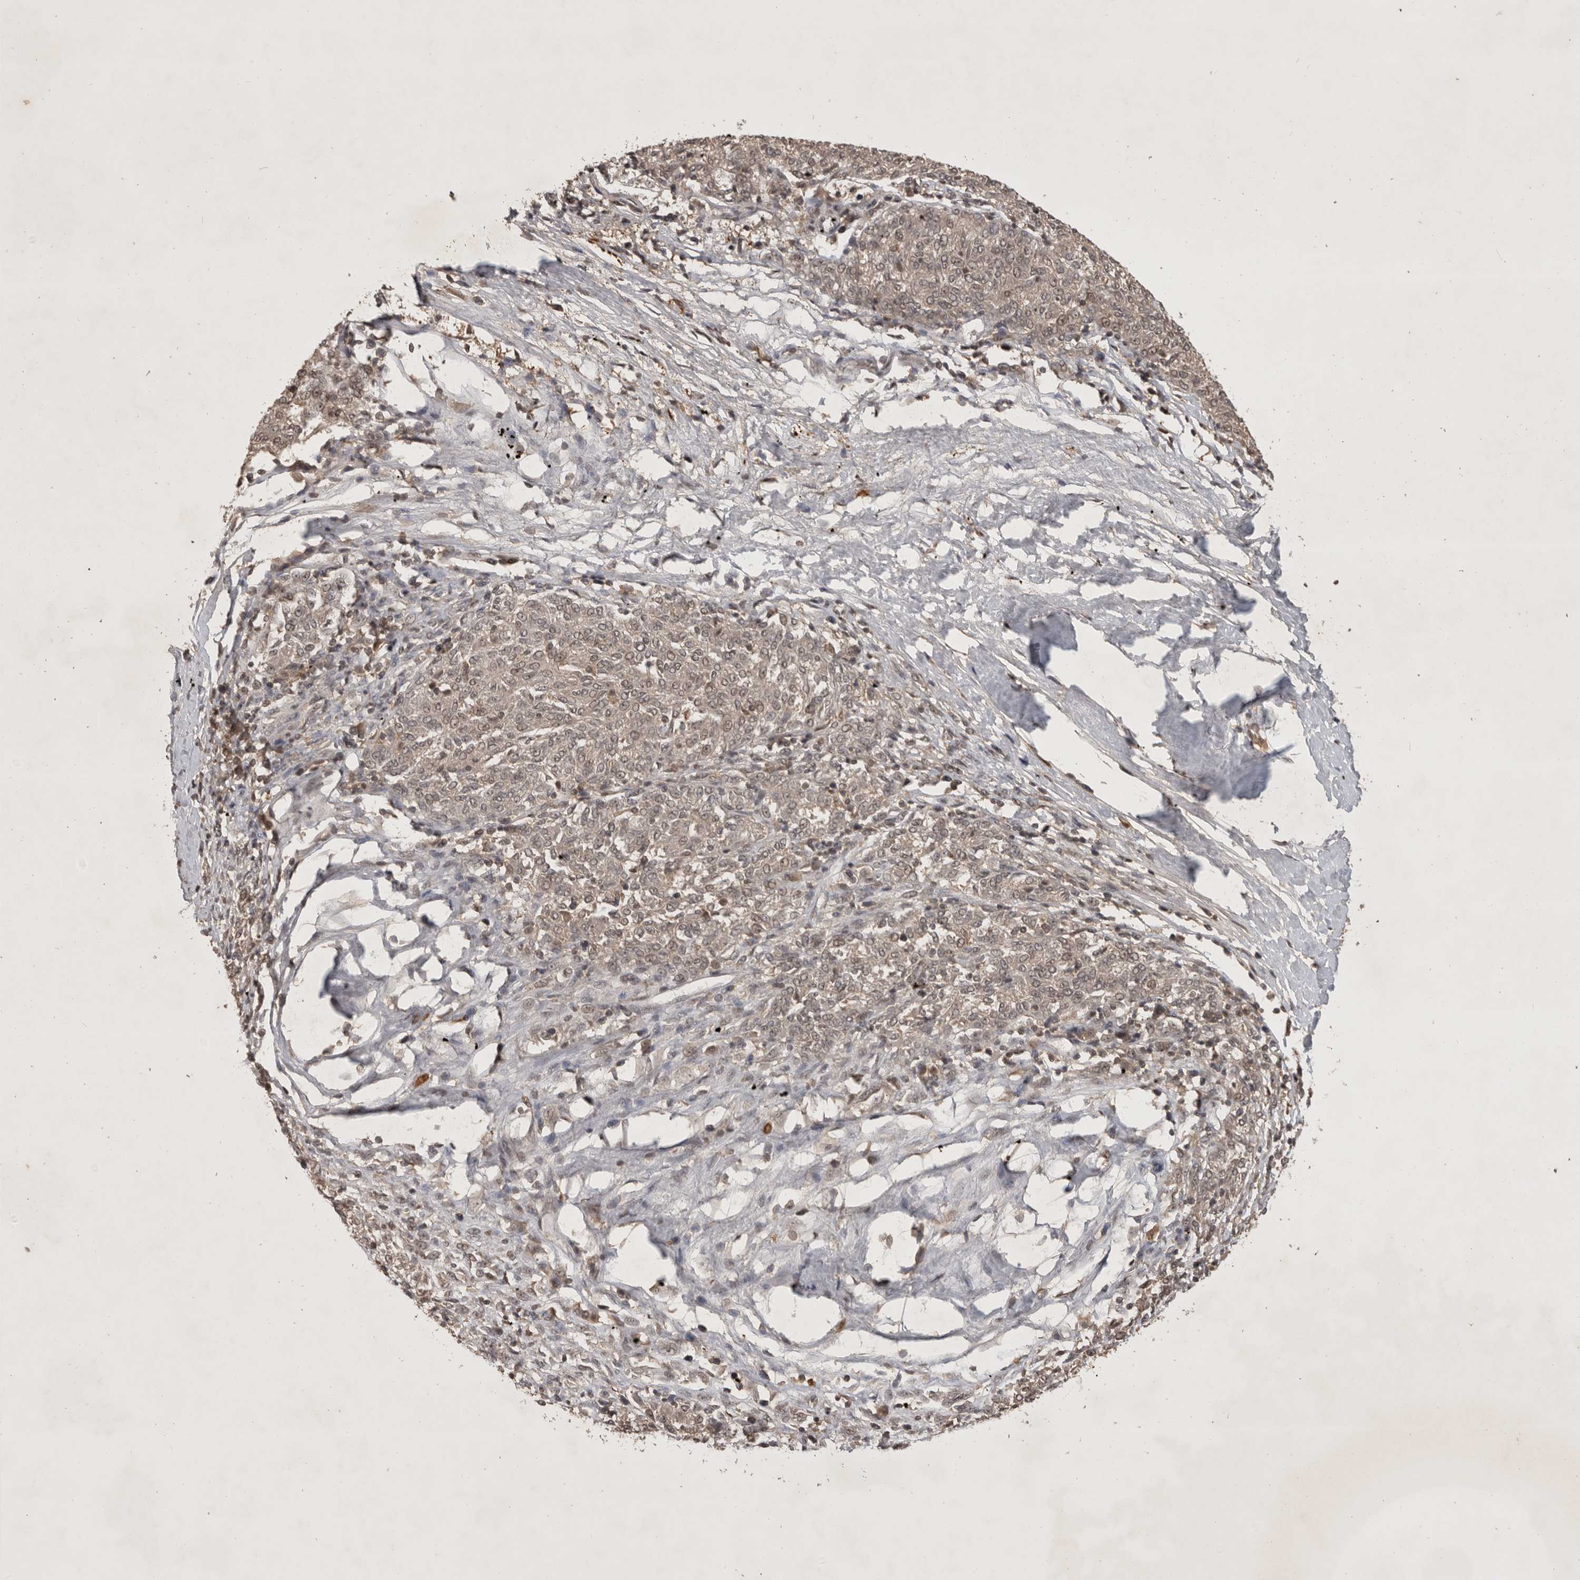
{"staining": {"intensity": "weak", "quantity": ">75%", "location": "nuclear"}, "tissue": "melanoma", "cell_type": "Tumor cells", "image_type": "cancer", "snomed": [{"axis": "morphology", "description": "Malignant melanoma, NOS"}, {"axis": "topography", "description": "Skin"}], "caption": "A brown stain labels weak nuclear positivity of a protein in human malignant melanoma tumor cells.", "gene": "CBLL1", "patient": {"sex": "female", "age": 72}}